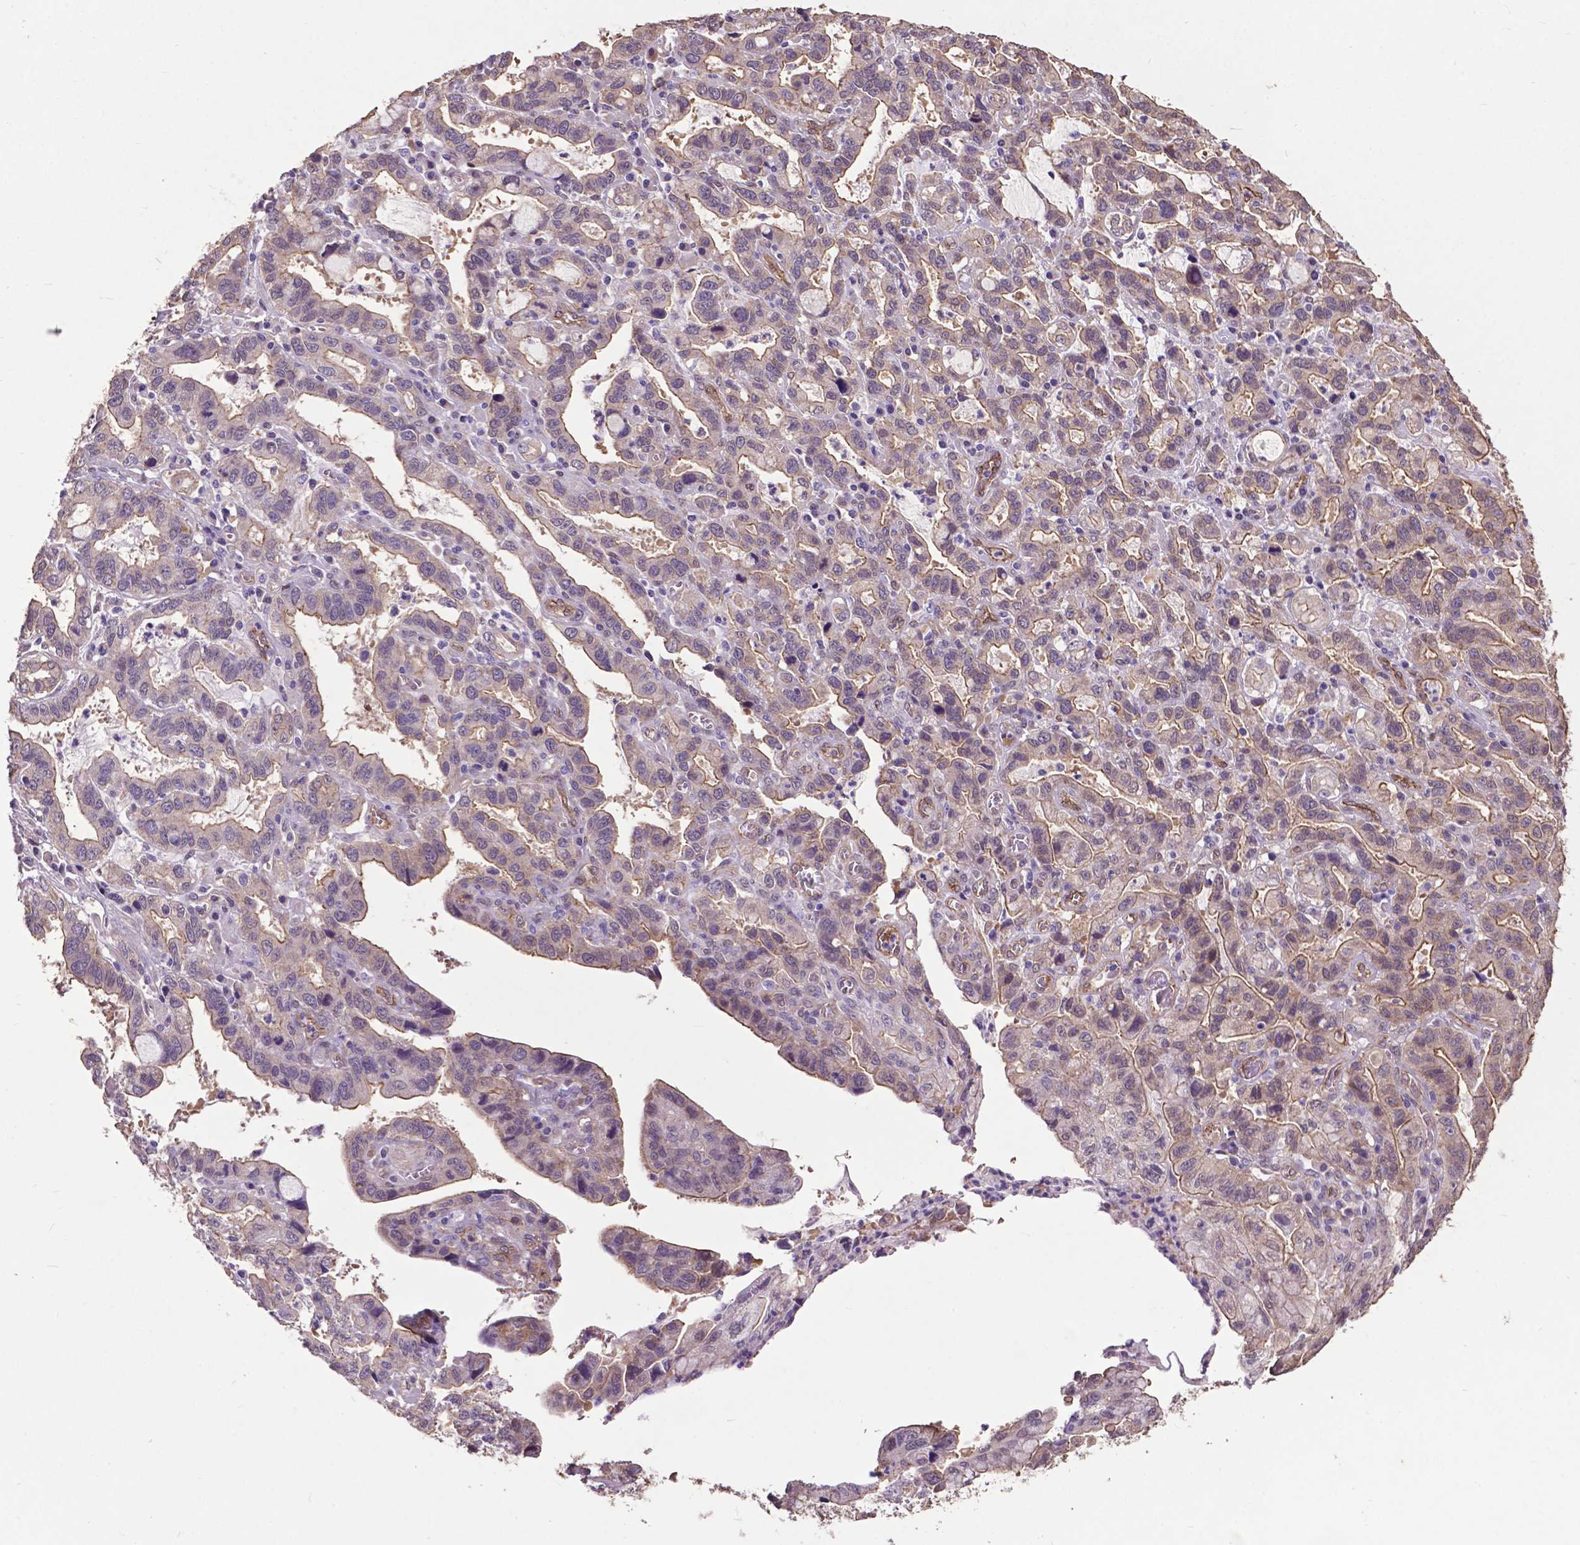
{"staining": {"intensity": "weak", "quantity": "<25%", "location": "cytoplasmic/membranous"}, "tissue": "stomach cancer", "cell_type": "Tumor cells", "image_type": "cancer", "snomed": [{"axis": "morphology", "description": "Adenocarcinoma, NOS"}, {"axis": "topography", "description": "Stomach, lower"}], "caption": "Tumor cells show no significant expression in stomach cancer (adenocarcinoma). The staining is performed using DAB (3,3'-diaminobenzidine) brown chromogen with nuclei counter-stained in using hematoxylin.", "gene": "PDLIM1", "patient": {"sex": "female", "age": 76}}